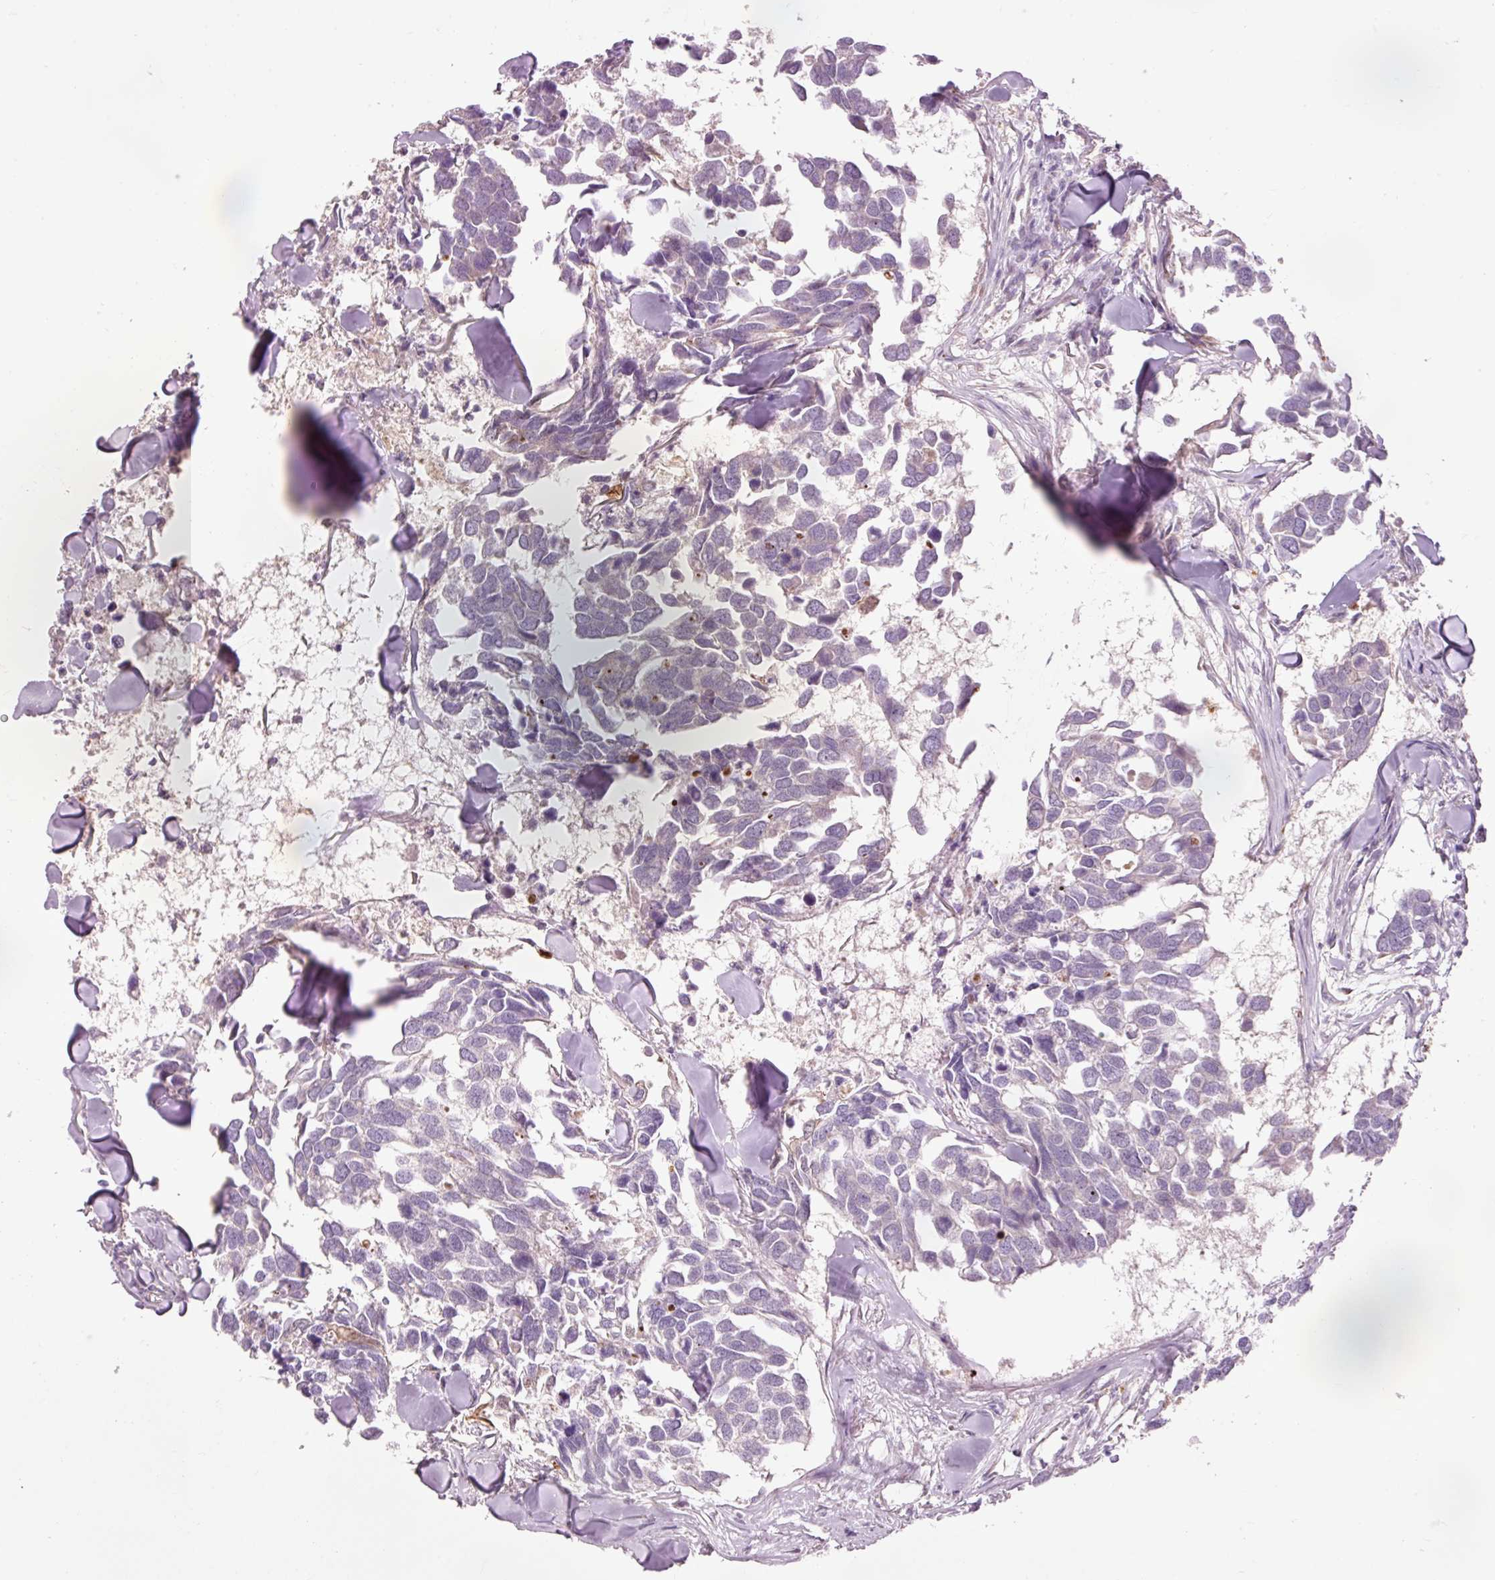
{"staining": {"intensity": "negative", "quantity": "none", "location": "none"}, "tissue": "breast cancer", "cell_type": "Tumor cells", "image_type": "cancer", "snomed": [{"axis": "morphology", "description": "Duct carcinoma"}, {"axis": "topography", "description": "Breast"}], "caption": "The IHC histopathology image has no significant expression in tumor cells of breast cancer tissue.", "gene": "PRDX5", "patient": {"sex": "female", "age": 83}}